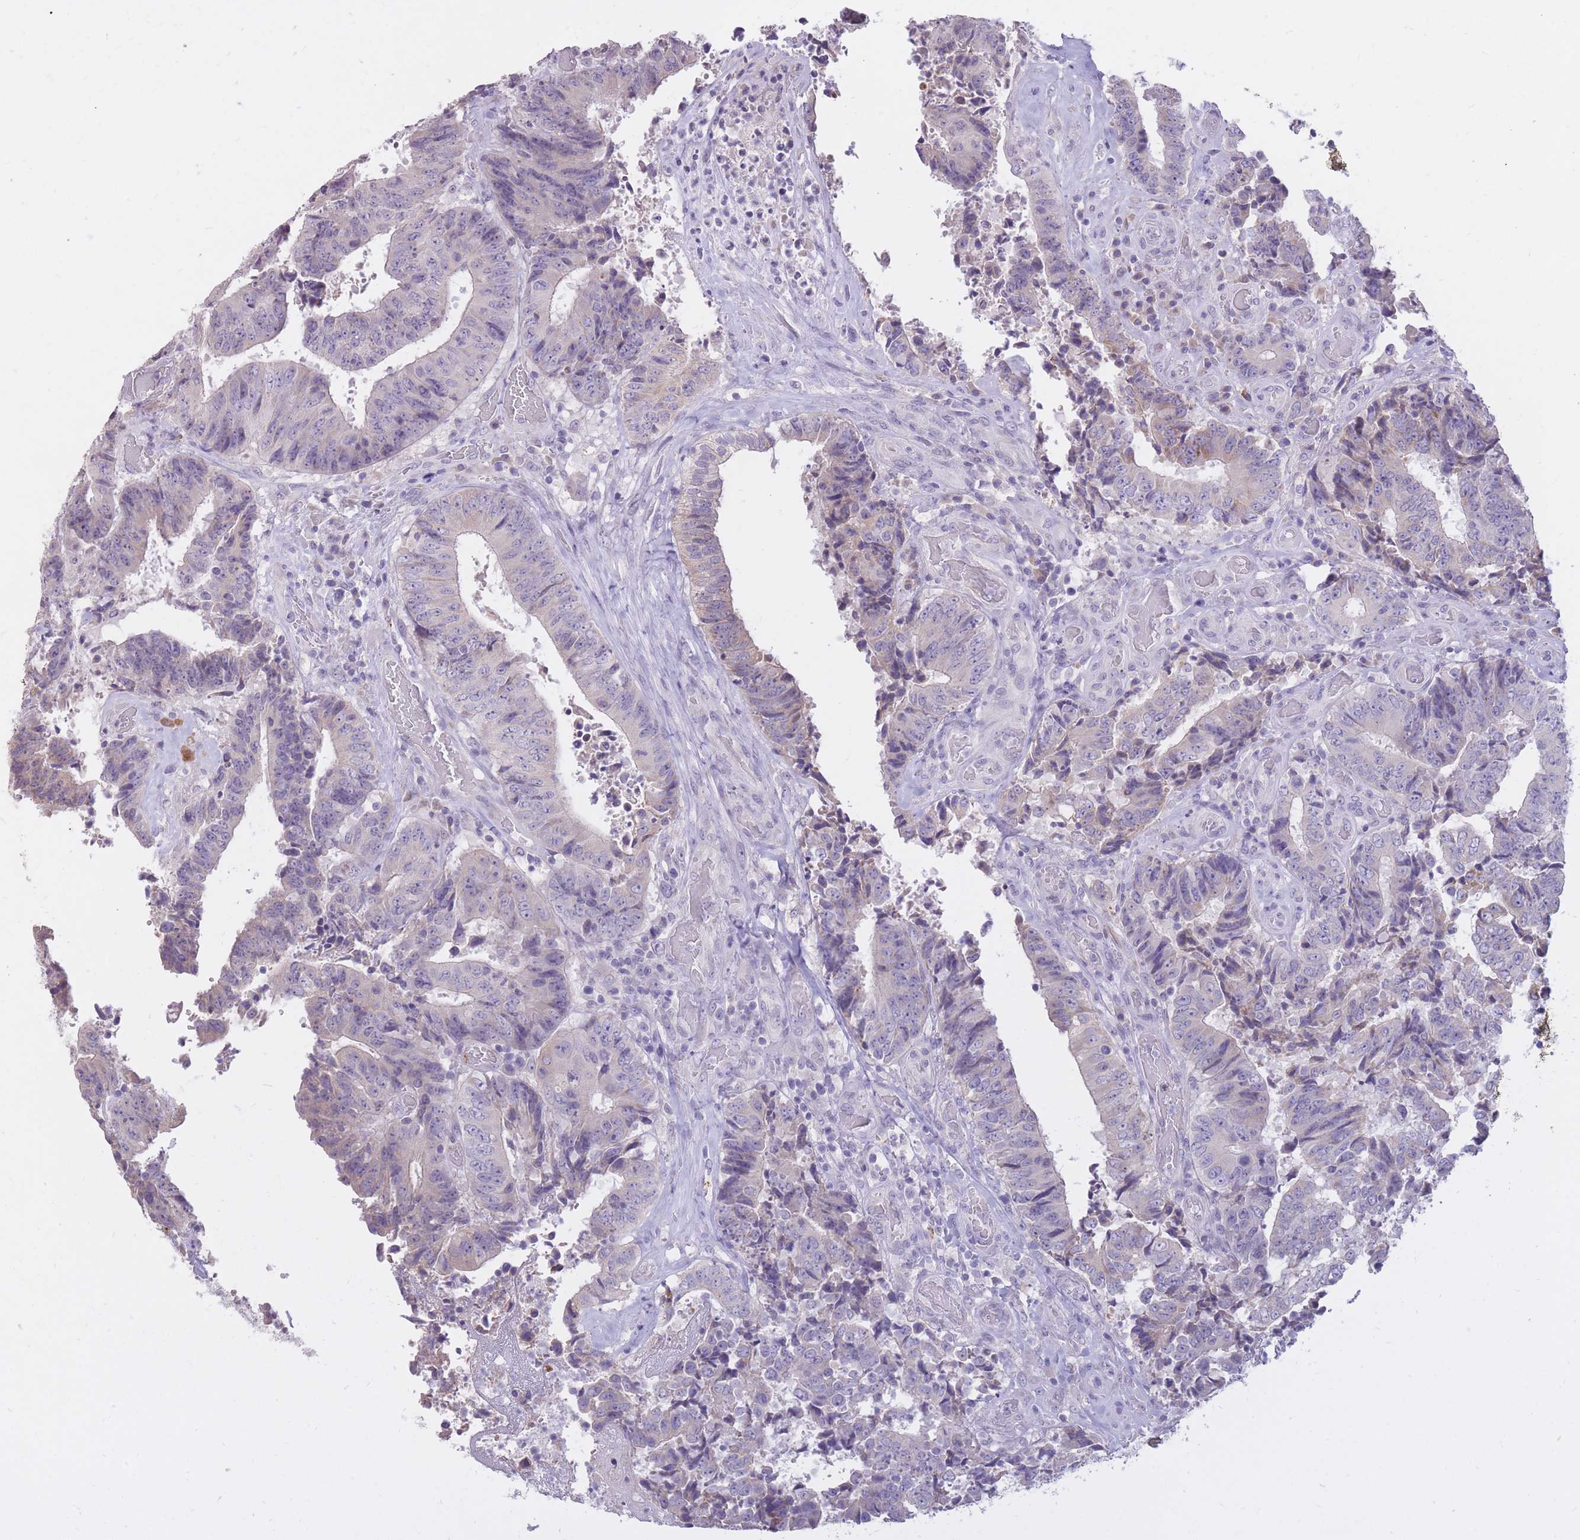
{"staining": {"intensity": "weak", "quantity": "<25%", "location": "cytoplasmic/membranous"}, "tissue": "colorectal cancer", "cell_type": "Tumor cells", "image_type": "cancer", "snomed": [{"axis": "morphology", "description": "Adenocarcinoma, NOS"}, {"axis": "topography", "description": "Rectum"}], "caption": "Immunohistochemical staining of colorectal cancer (adenocarcinoma) reveals no significant positivity in tumor cells. The staining was performed using DAB (3,3'-diaminobenzidine) to visualize the protein expression in brown, while the nuclei were stained in blue with hematoxylin (Magnification: 20x).", "gene": "RNF170", "patient": {"sex": "male", "age": 72}}